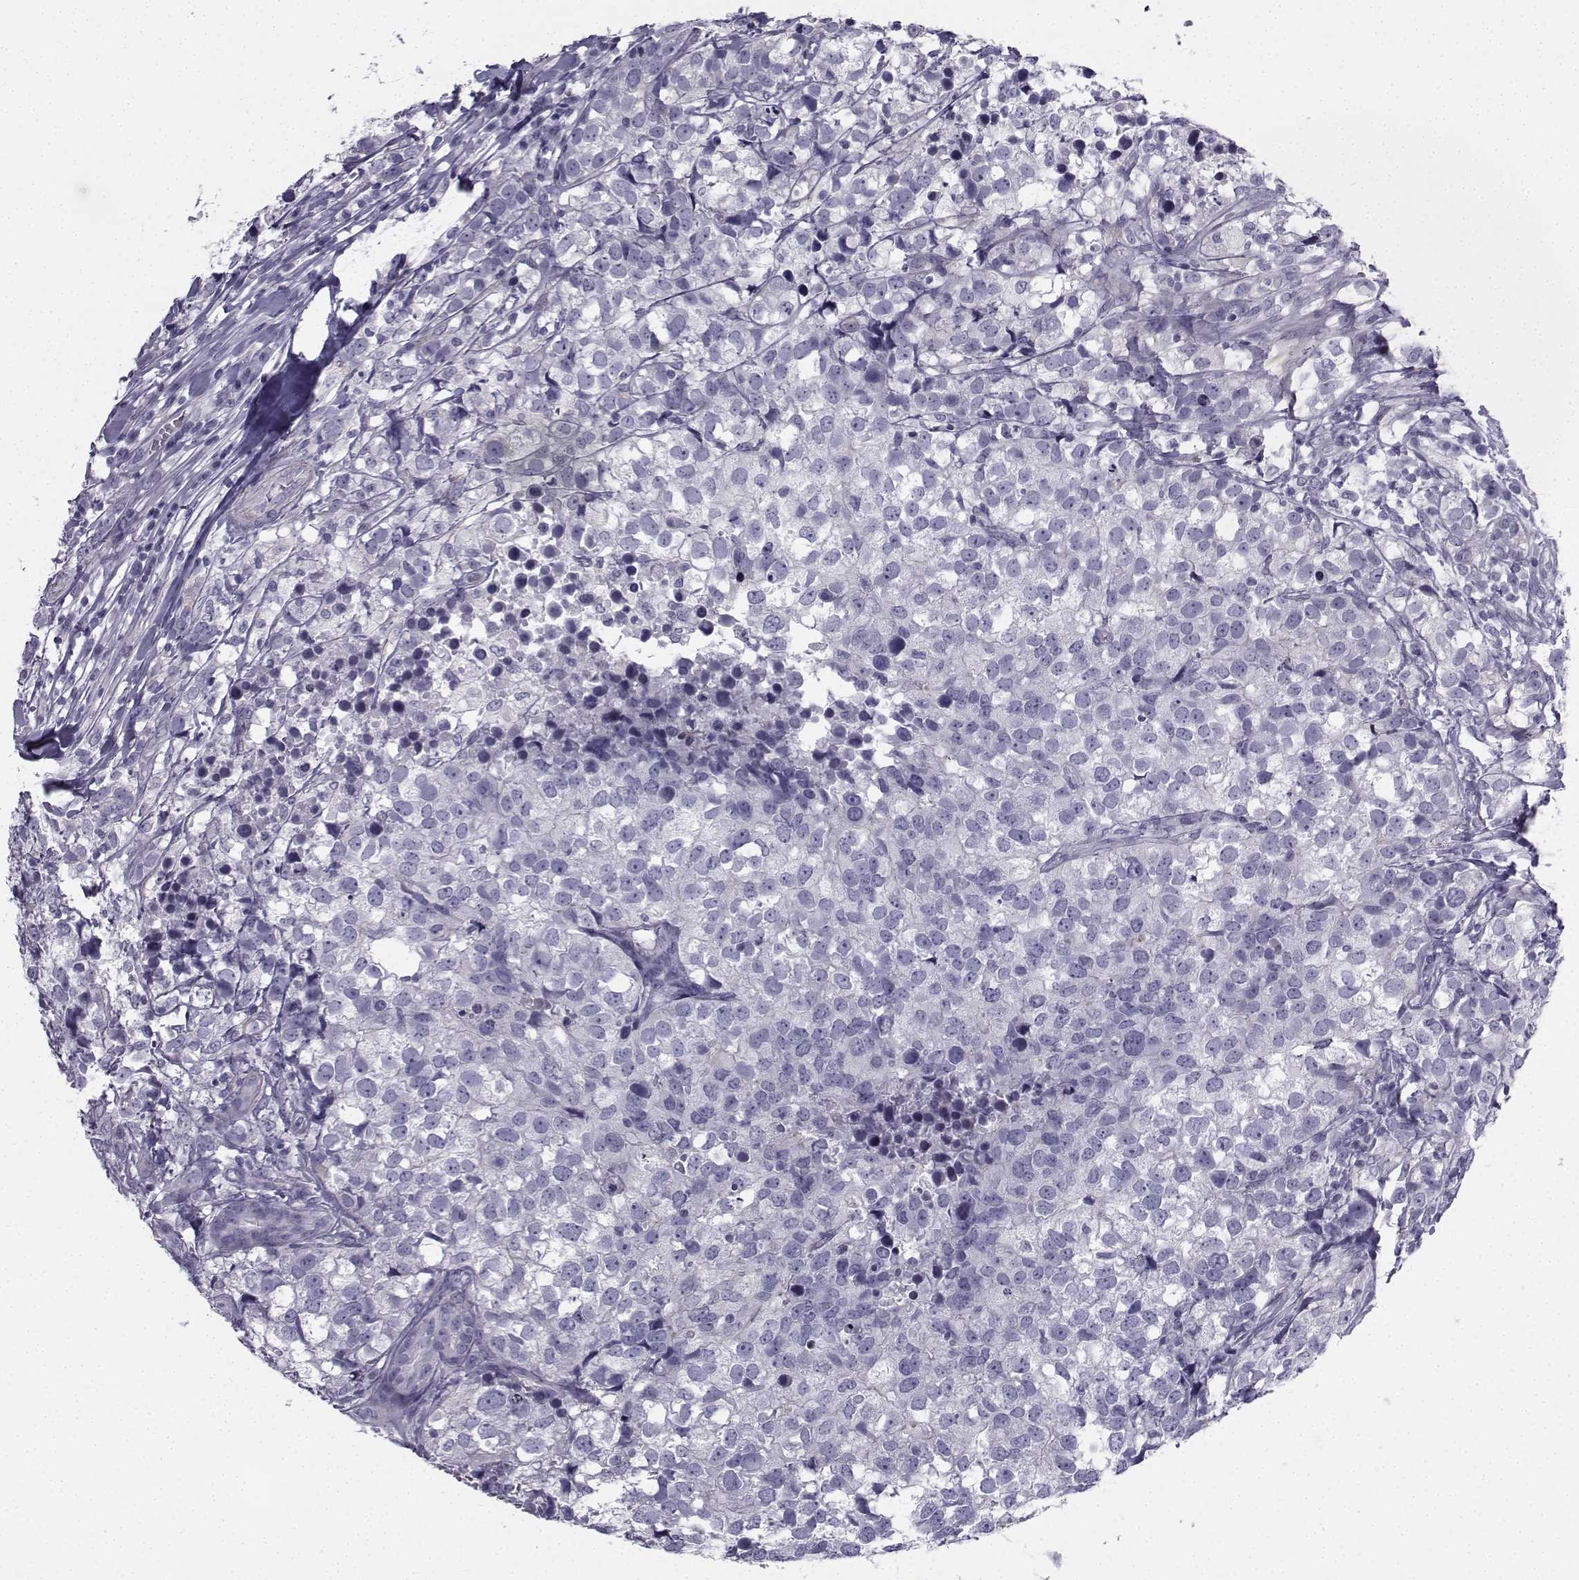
{"staining": {"intensity": "negative", "quantity": "none", "location": "none"}, "tissue": "breast cancer", "cell_type": "Tumor cells", "image_type": "cancer", "snomed": [{"axis": "morphology", "description": "Duct carcinoma"}, {"axis": "topography", "description": "Breast"}], "caption": "This image is of invasive ductal carcinoma (breast) stained with IHC to label a protein in brown with the nuclei are counter-stained blue. There is no staining in tumor cells.", "gene": "SPANXD", "patient": {"sex": "female", "age": 30}}